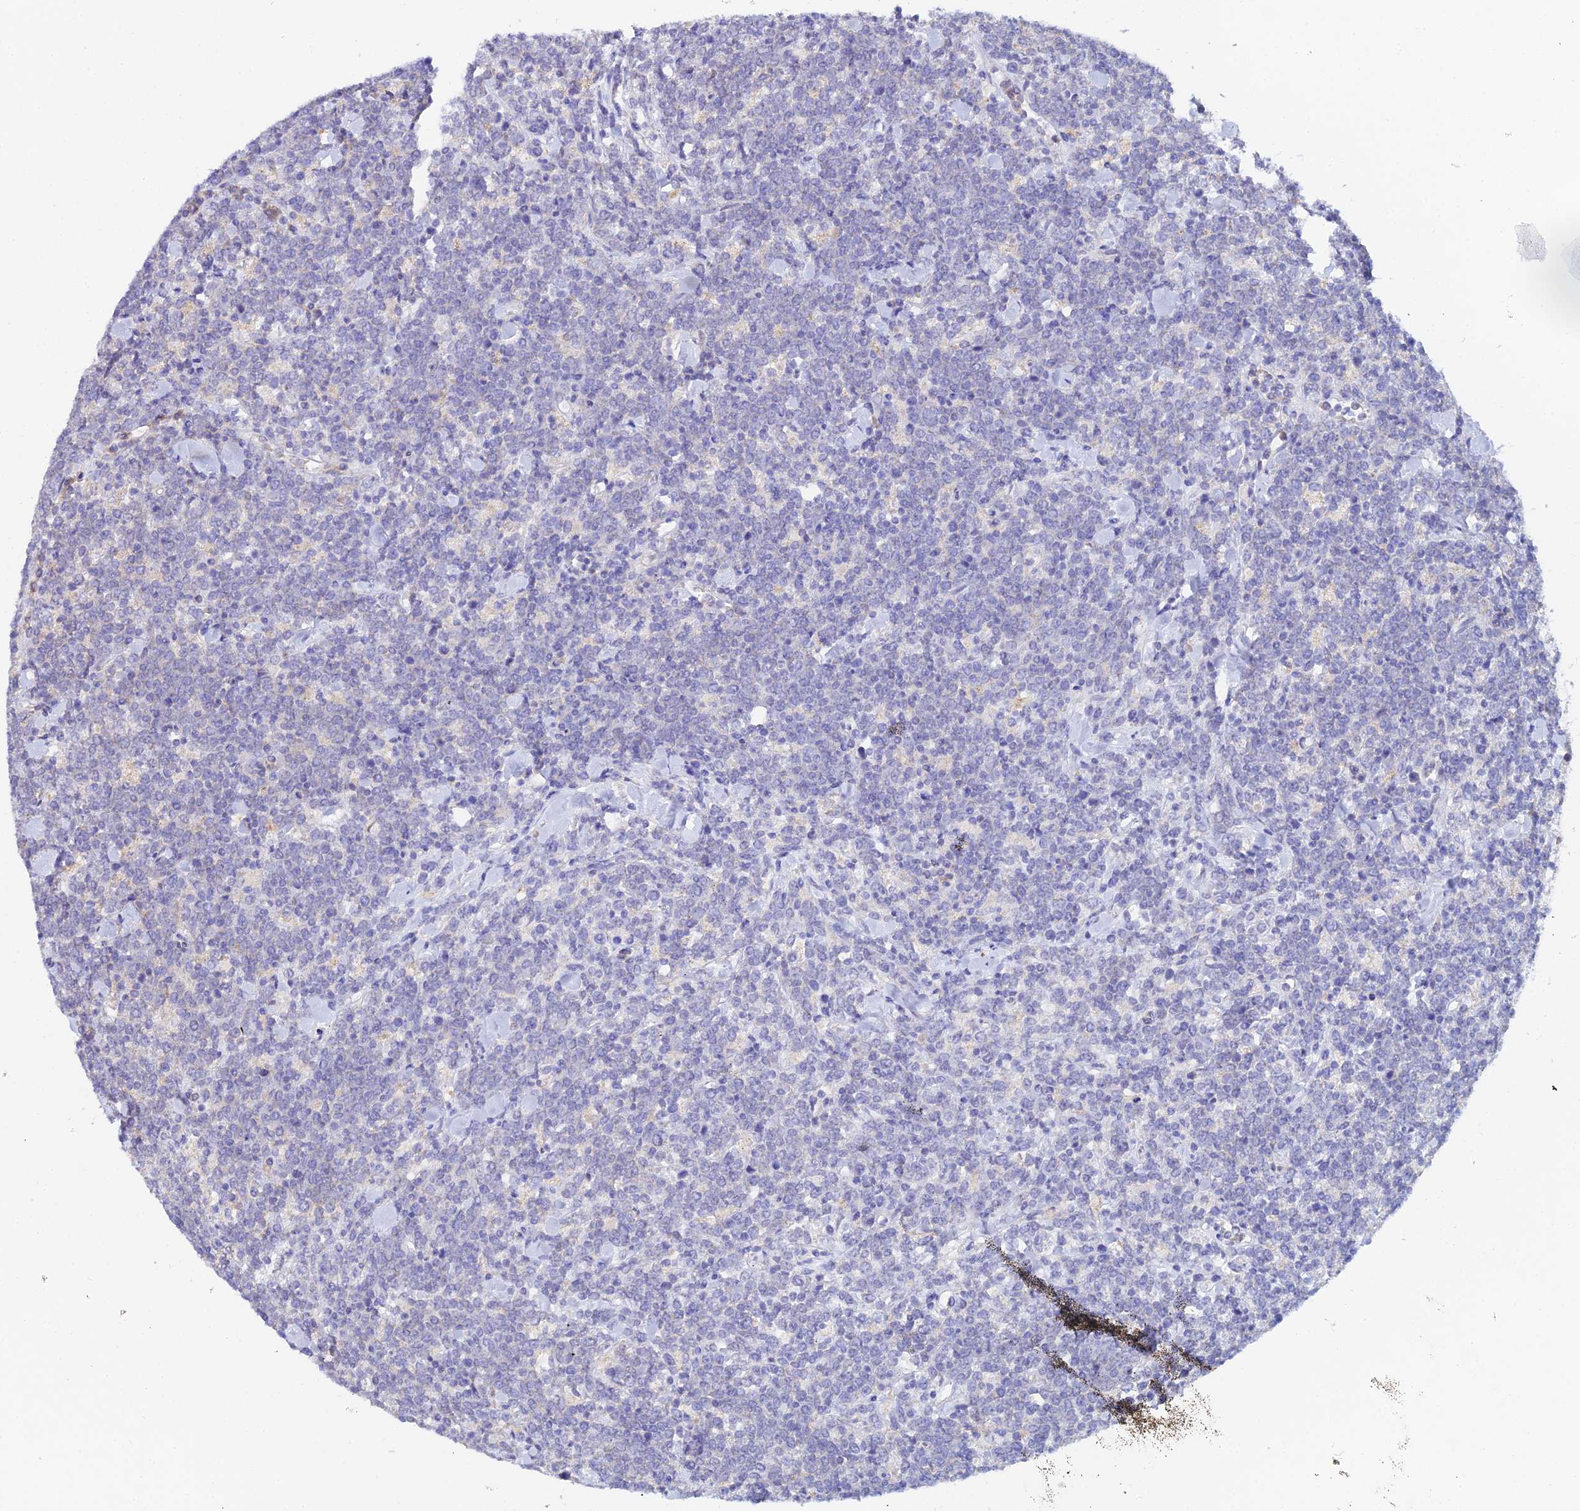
{"staining": {"intensity": "negative", "quantity": "none", "location": "none"}, "tissue": "lymphoma", "cell_type": "Tumor cells", "image_type": "cancer", "snomed": [{"axis": "morphology", "description": "Malignant lymphoma, non-Hodgkin's type, High grade"}, {"axis": "topography", "description": "Small intestine"}], "caption": "Tumor cells are negative for protein expression in human malignant lymphoma, non-Hodgkin's type (high-grade).", "gene": "ACOT2", "patient": {"sex": "male", "age": 8}}